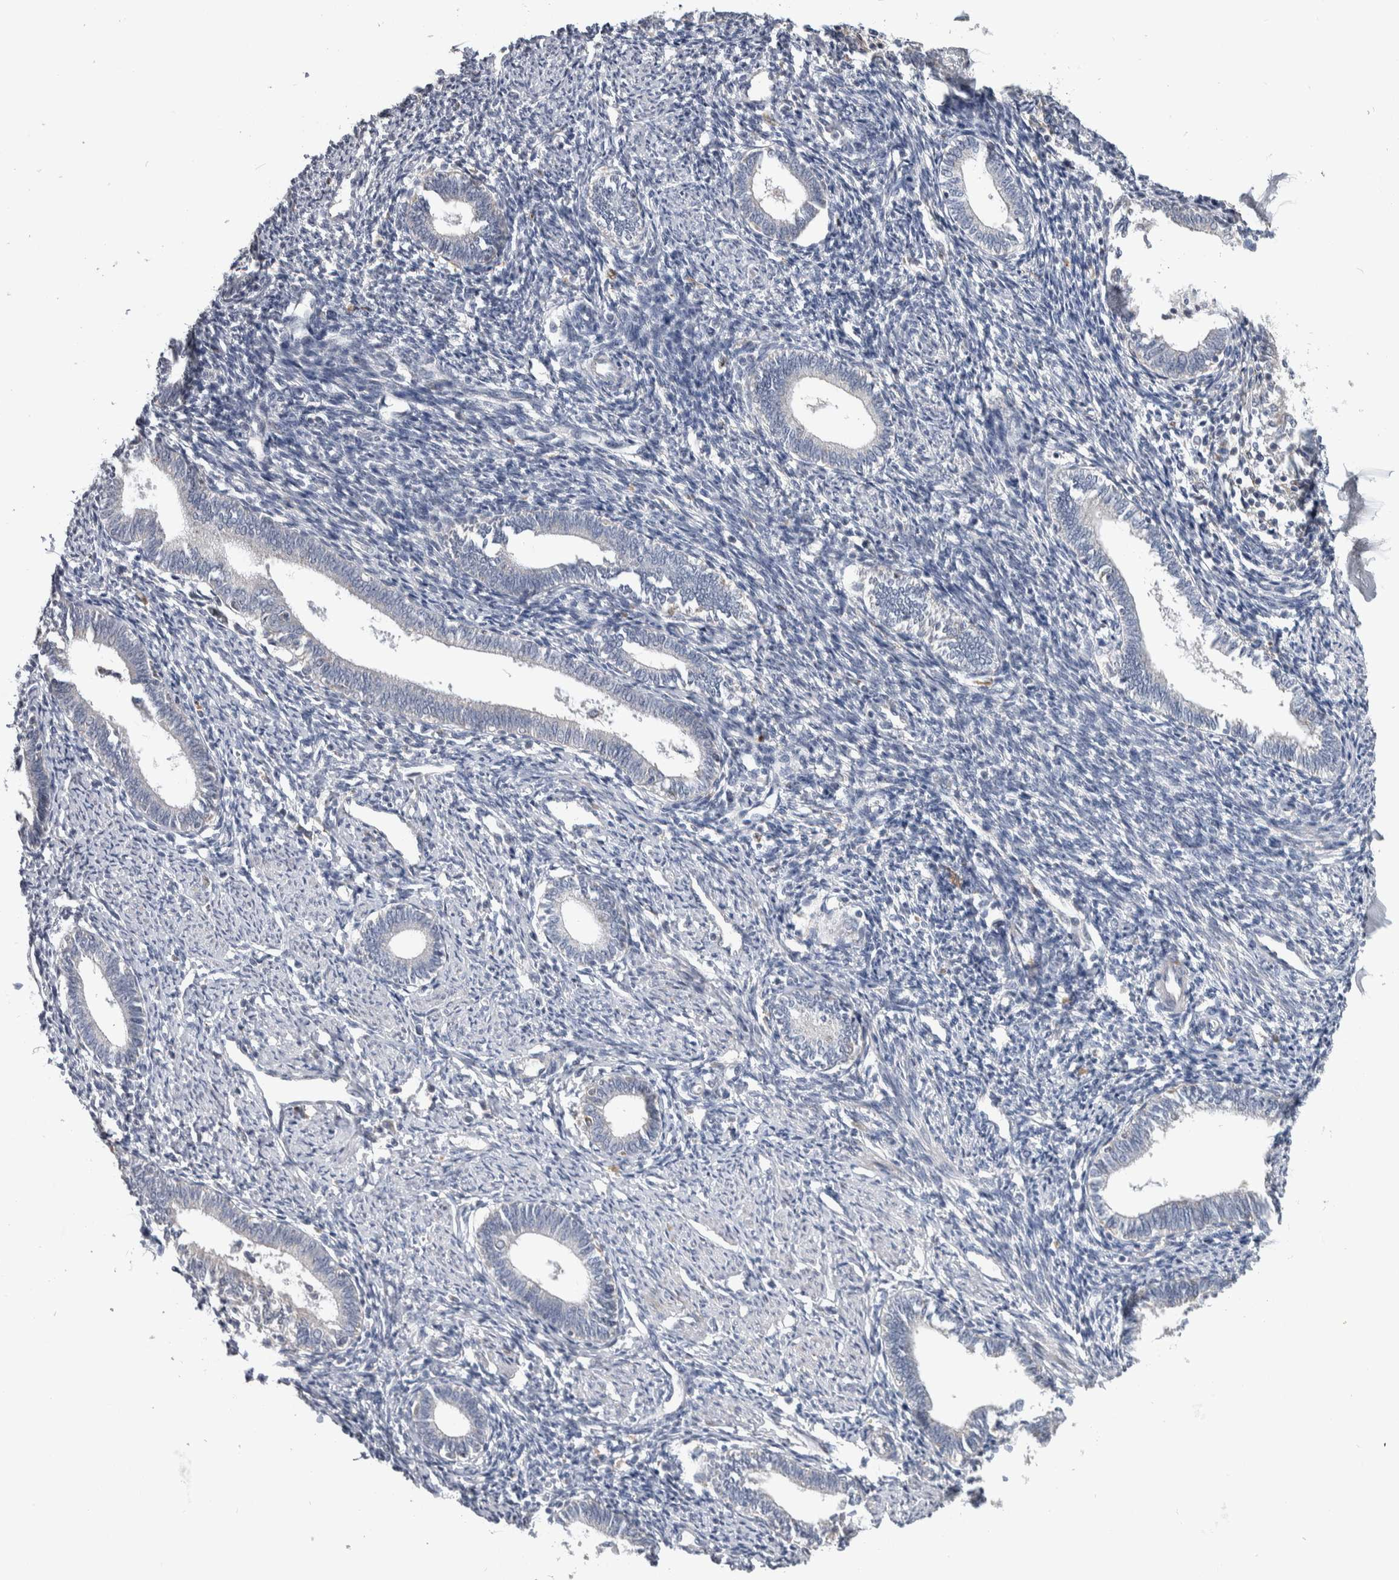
{"staining": {"intensity": "negative", "quantity": "none", "location": "none"}, "tissue": "endometrium", "cell_type": "Cells in endometrial stroma", "image_type": "normal", "snomed": [{"axis": "morphology", "description": "Normal tissue, NOS"}, {"axis": "topography", "description": "Endometrium"}], "caption": "A high-resolution histopathology image shows immunohistochemistry staining of unremarkable endometrium, which exhibits no significant expression in cells in endometrial stroma. (DAB (3,3'-diaminobenzidine) immunohistochemistry visualized using brightfield microscopy, high magnification).", "gene": "FAM83G", "patient": {"sex": "female", "age": 41}}